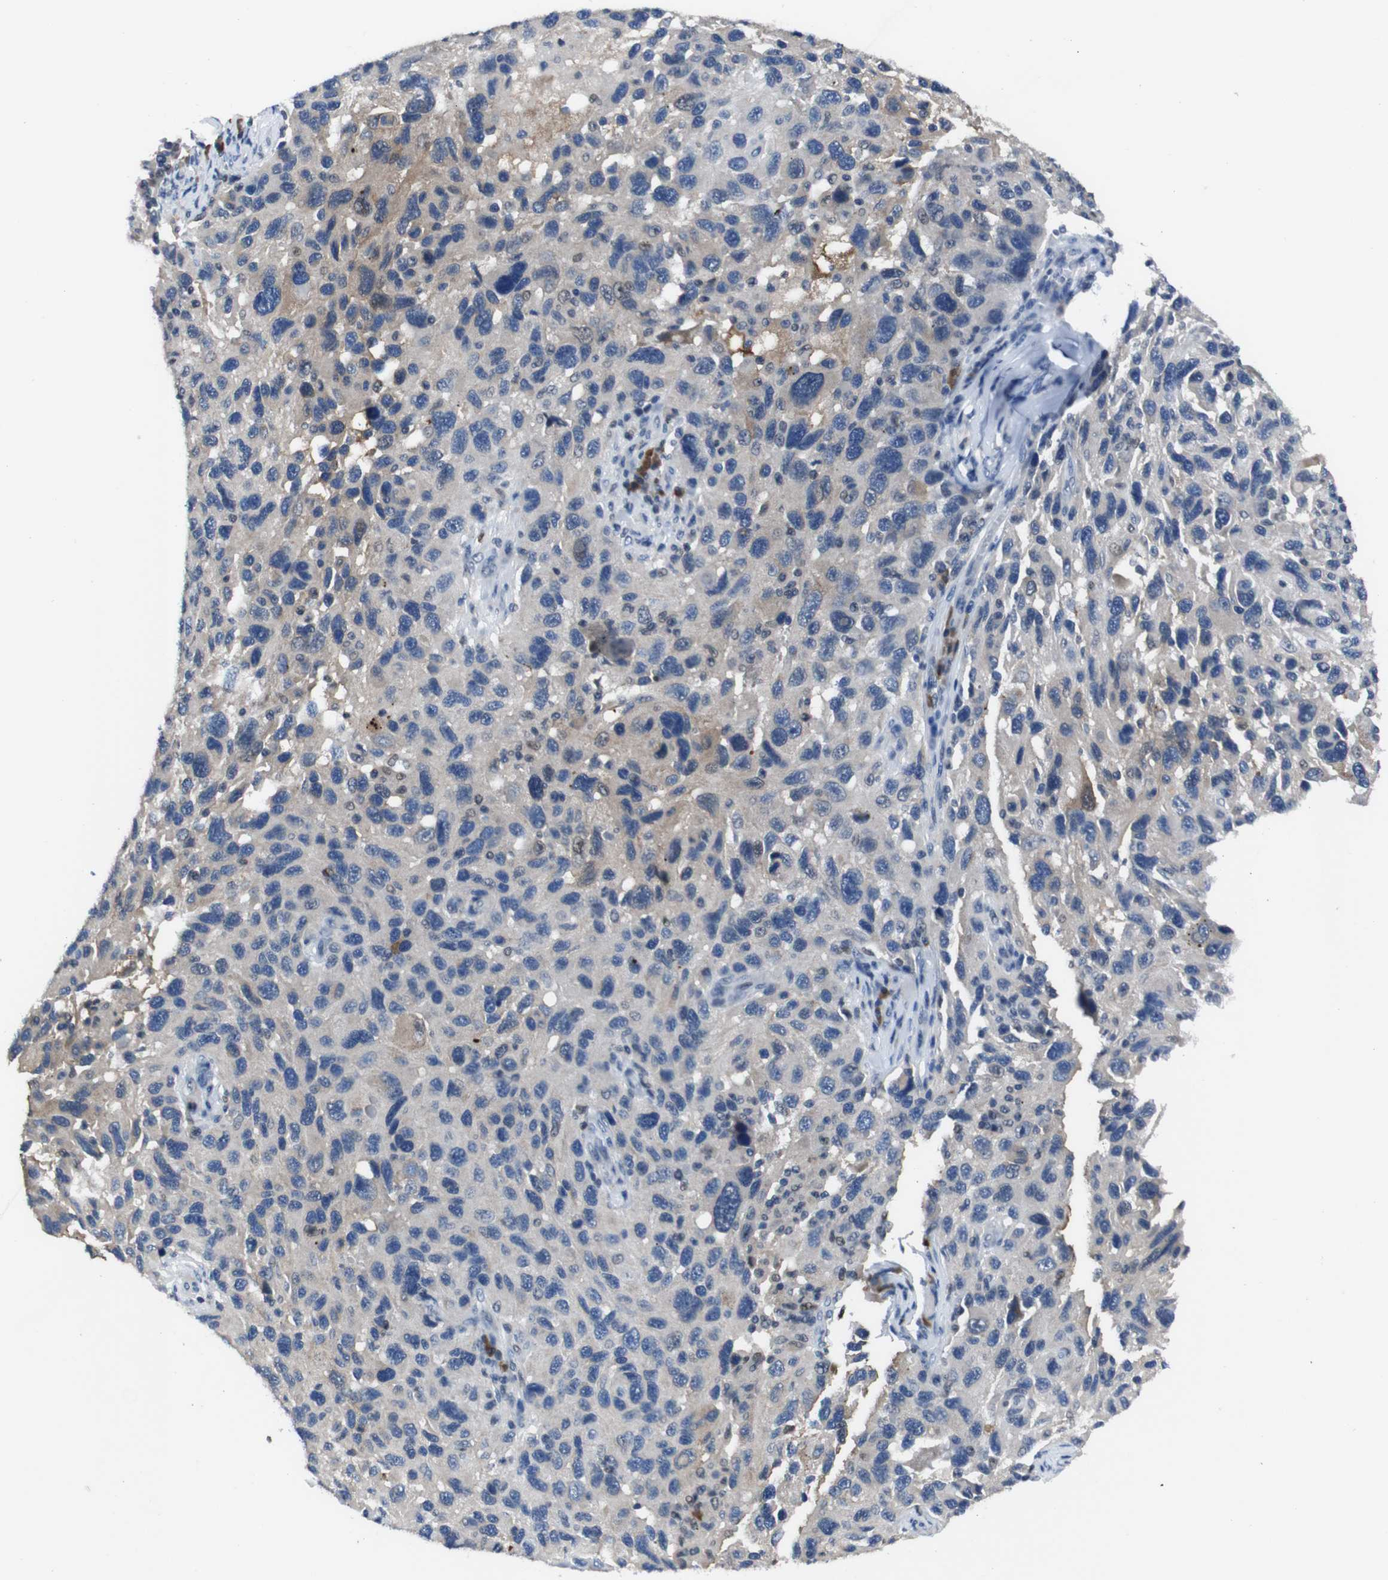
{"staining": {"intensity": "weak", "quantity": "<25%", "location": "cytoplasmic/membranous"}, "tissue": "melanoma", "cell_type": "Tumor cells", "image_type": "cancer", "snomed": [{"axis": "morphology", "description": "Malignant melanoma, NOS"}, {"axis": "topography", "description": "Skin"}], "caption": "Protein analysis of melanoma demonstrates no significant expression in tumor cells.", "gene": "SEMA4B", "patient": {"sex": "male", "age": 53}}